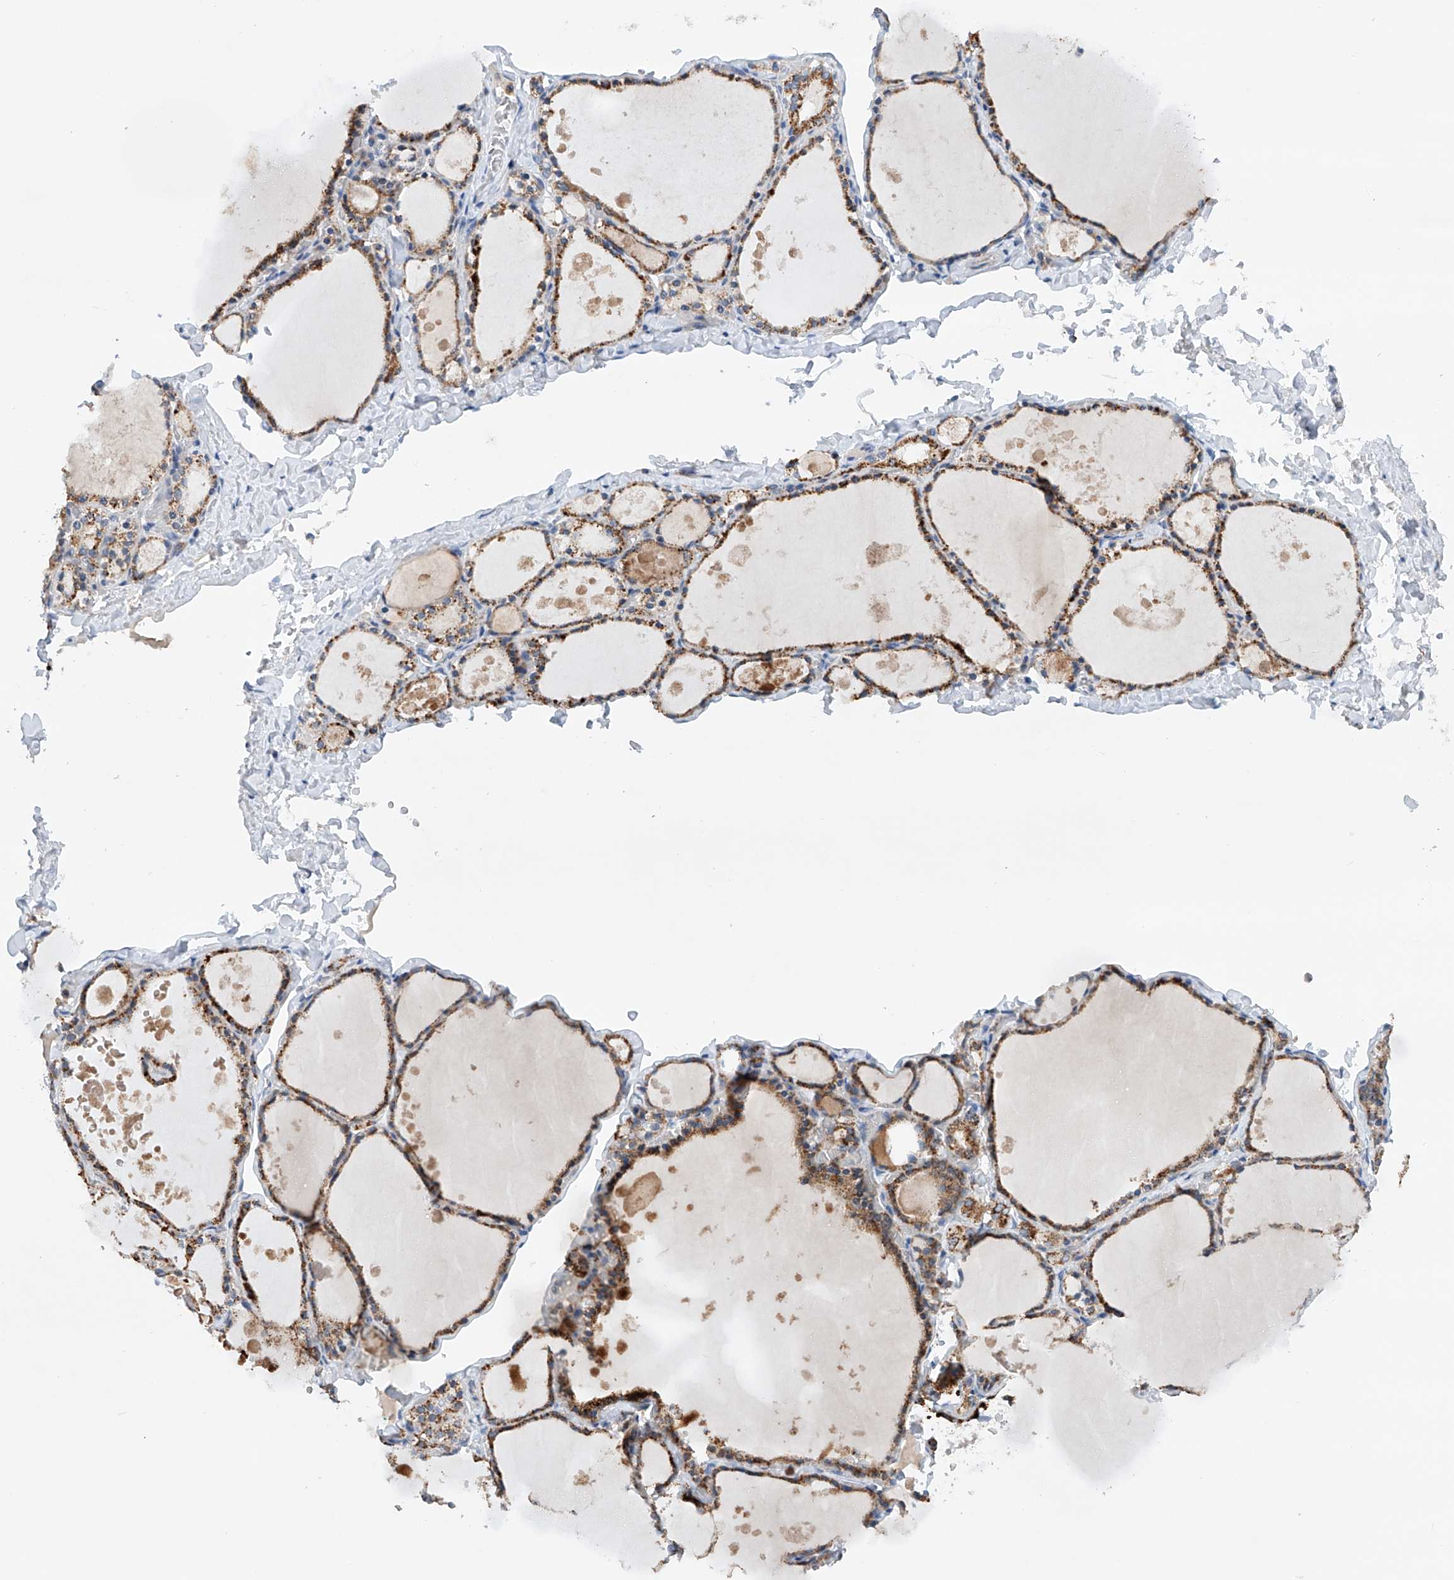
{"staining": {"intensity": "strong", "quantity": ">75%", "location": "cytoplasmic/membranous"}, "tissue": "thyroid gland", "cell_type": "Glandular cells", "image_type": "normal", "snomed": [{"axis": "morphology", "description": "Normal tissue, NOS"}, {"axis": "topography", "description": "Thyroid gland"}], "caption": "Protein expression analysis of benign thyroid gland demonstrates strong cytoplasmic/membranous positivity in about >75% of glandular cells.", "gene": "GPC4", "patient": {"sex": "male", "age": 56}}